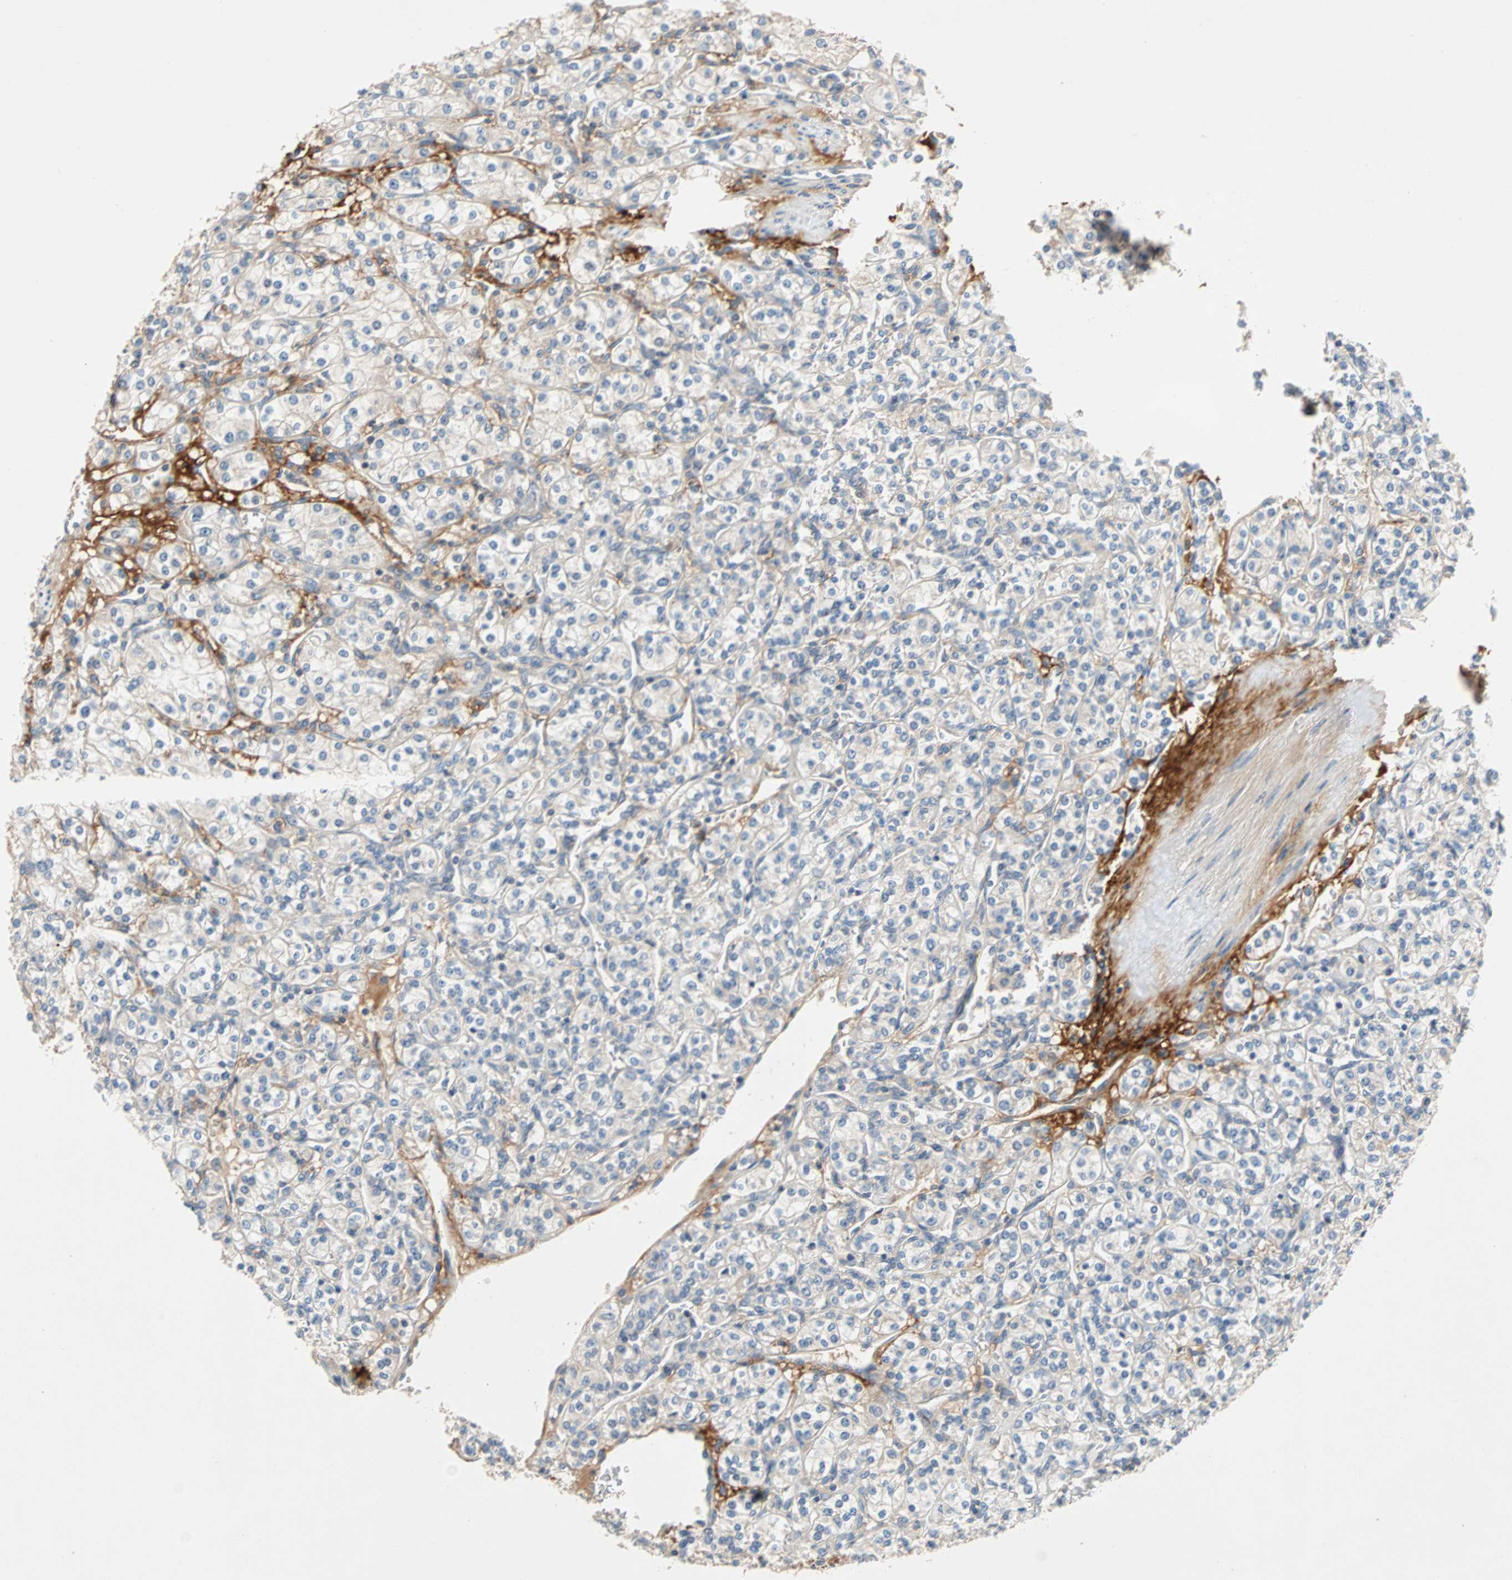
{"staining": {"intensity": "negative", "quantity": "none", "location": "none"}, "tissue": "renal cancer", "cell_type": "Tumor cells", "image_type": "cancer", "snomed": [{"axis": "morphology", "description": "Adenocarcinoma, NOS"}, {"axis": "topography", "description": "Kidney"}], "caption": "Adenocarcinoma (renal) was stained to show a protein in brown. There is no significant expression in tumor cells. The staining was performed using DAB to visualize the protein expression in brown, while the nuclei were stained in blue with hematoxylin (Magnification: 20x).", "gene": "MAP4K1", "patient": {"sex": "male", "age": 77}}